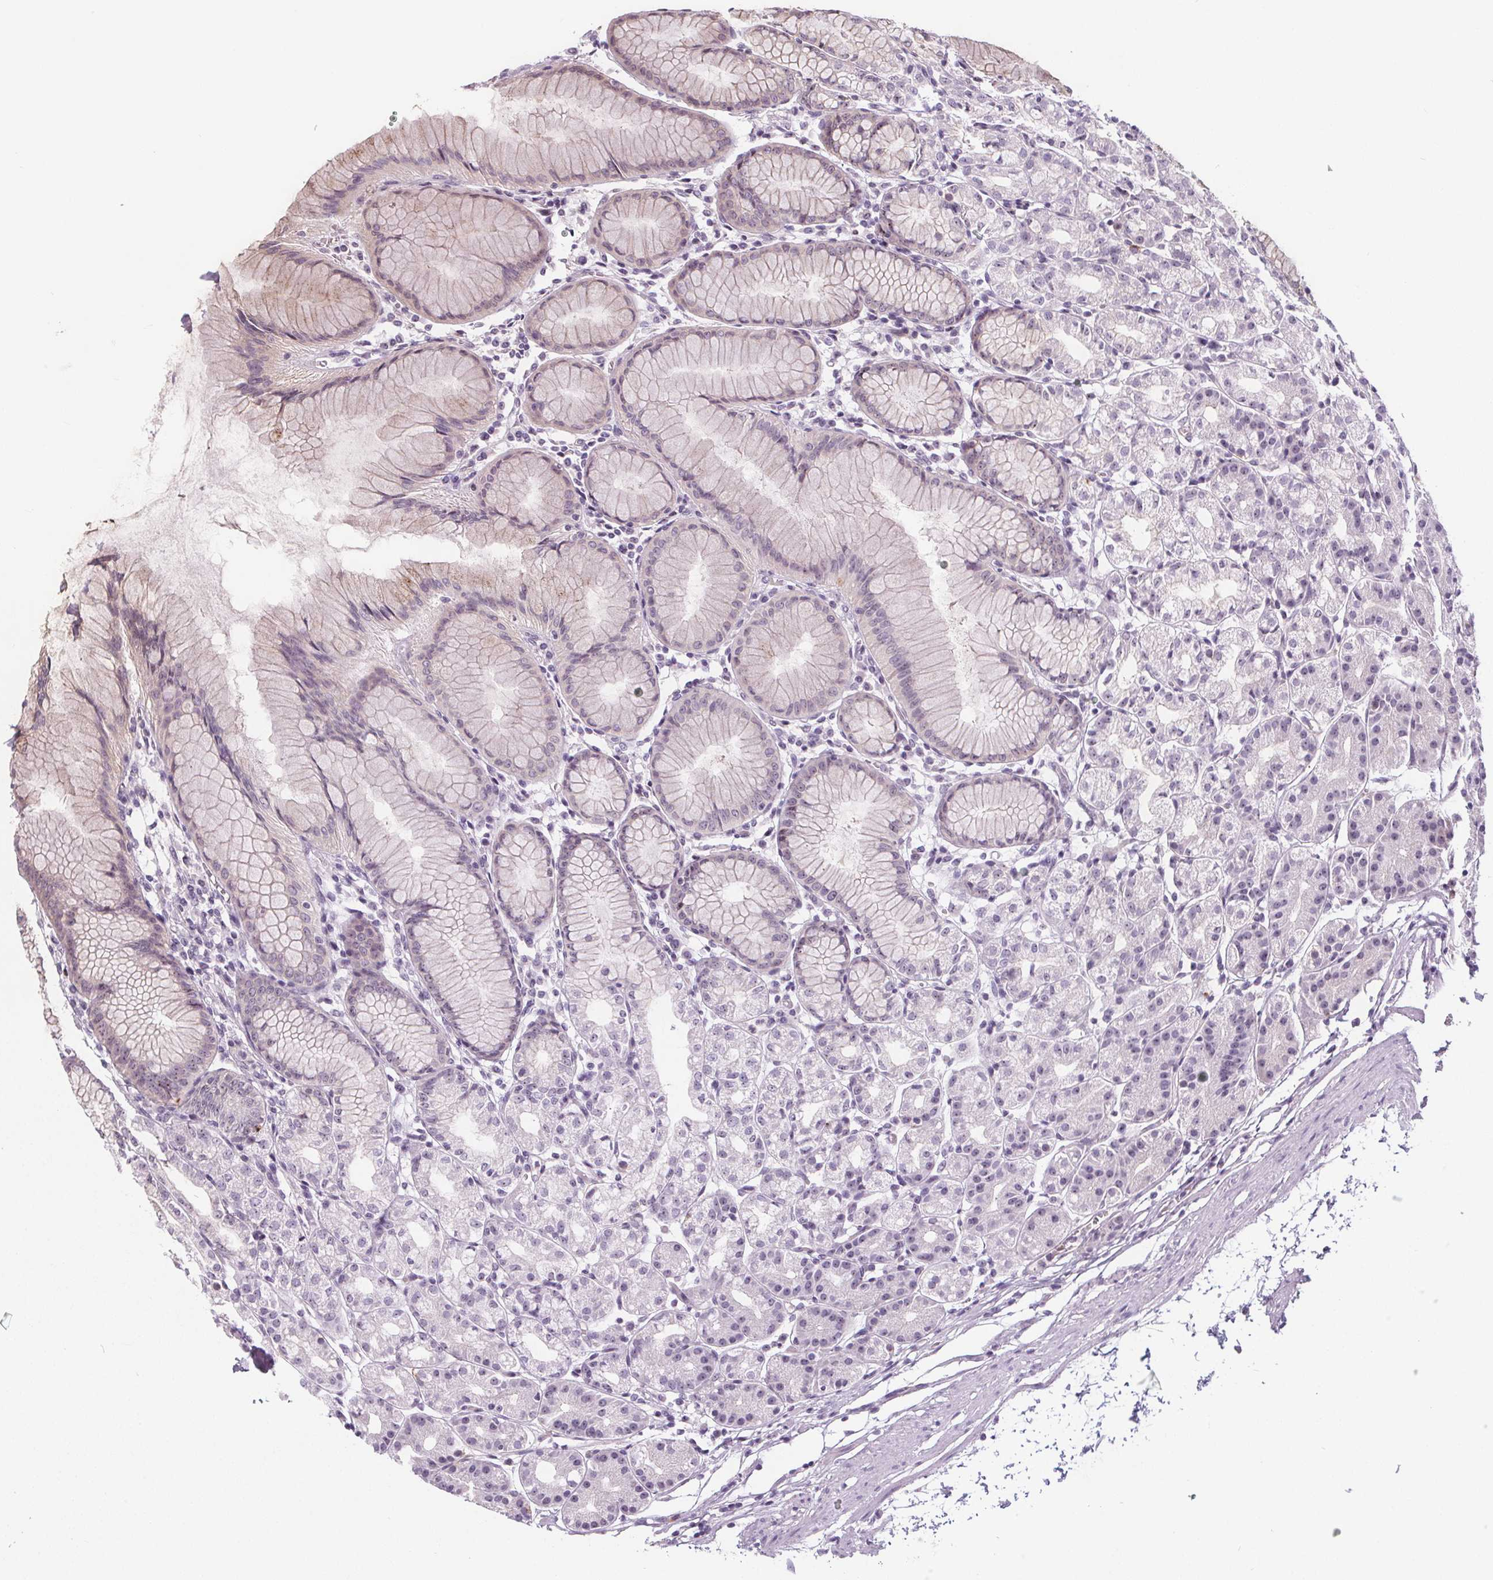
{"staining": {"intensity": "weak", "quantity": "<25%", "location": "nuclear"}, "tissue": "stomach", "cell_type": "Glandular cells", "image_type": "normal", "snomed": [{"axis": "morphology", "description": "Normal tissue, NOS"}, {"axis": "topography", "description": "Stomach"}], "caption": "DAB immunohistochemical staining of benign human stomach displays no significant positivity in glandular cells. Brightfield microscopy of IHC stained with DAB (3,3'-diaminobenzidine) (brown) and hematoxylin (blue), captured at high magnification.", "gene": "NOLC1", "patient": {"sex": "female", "age": 57}}